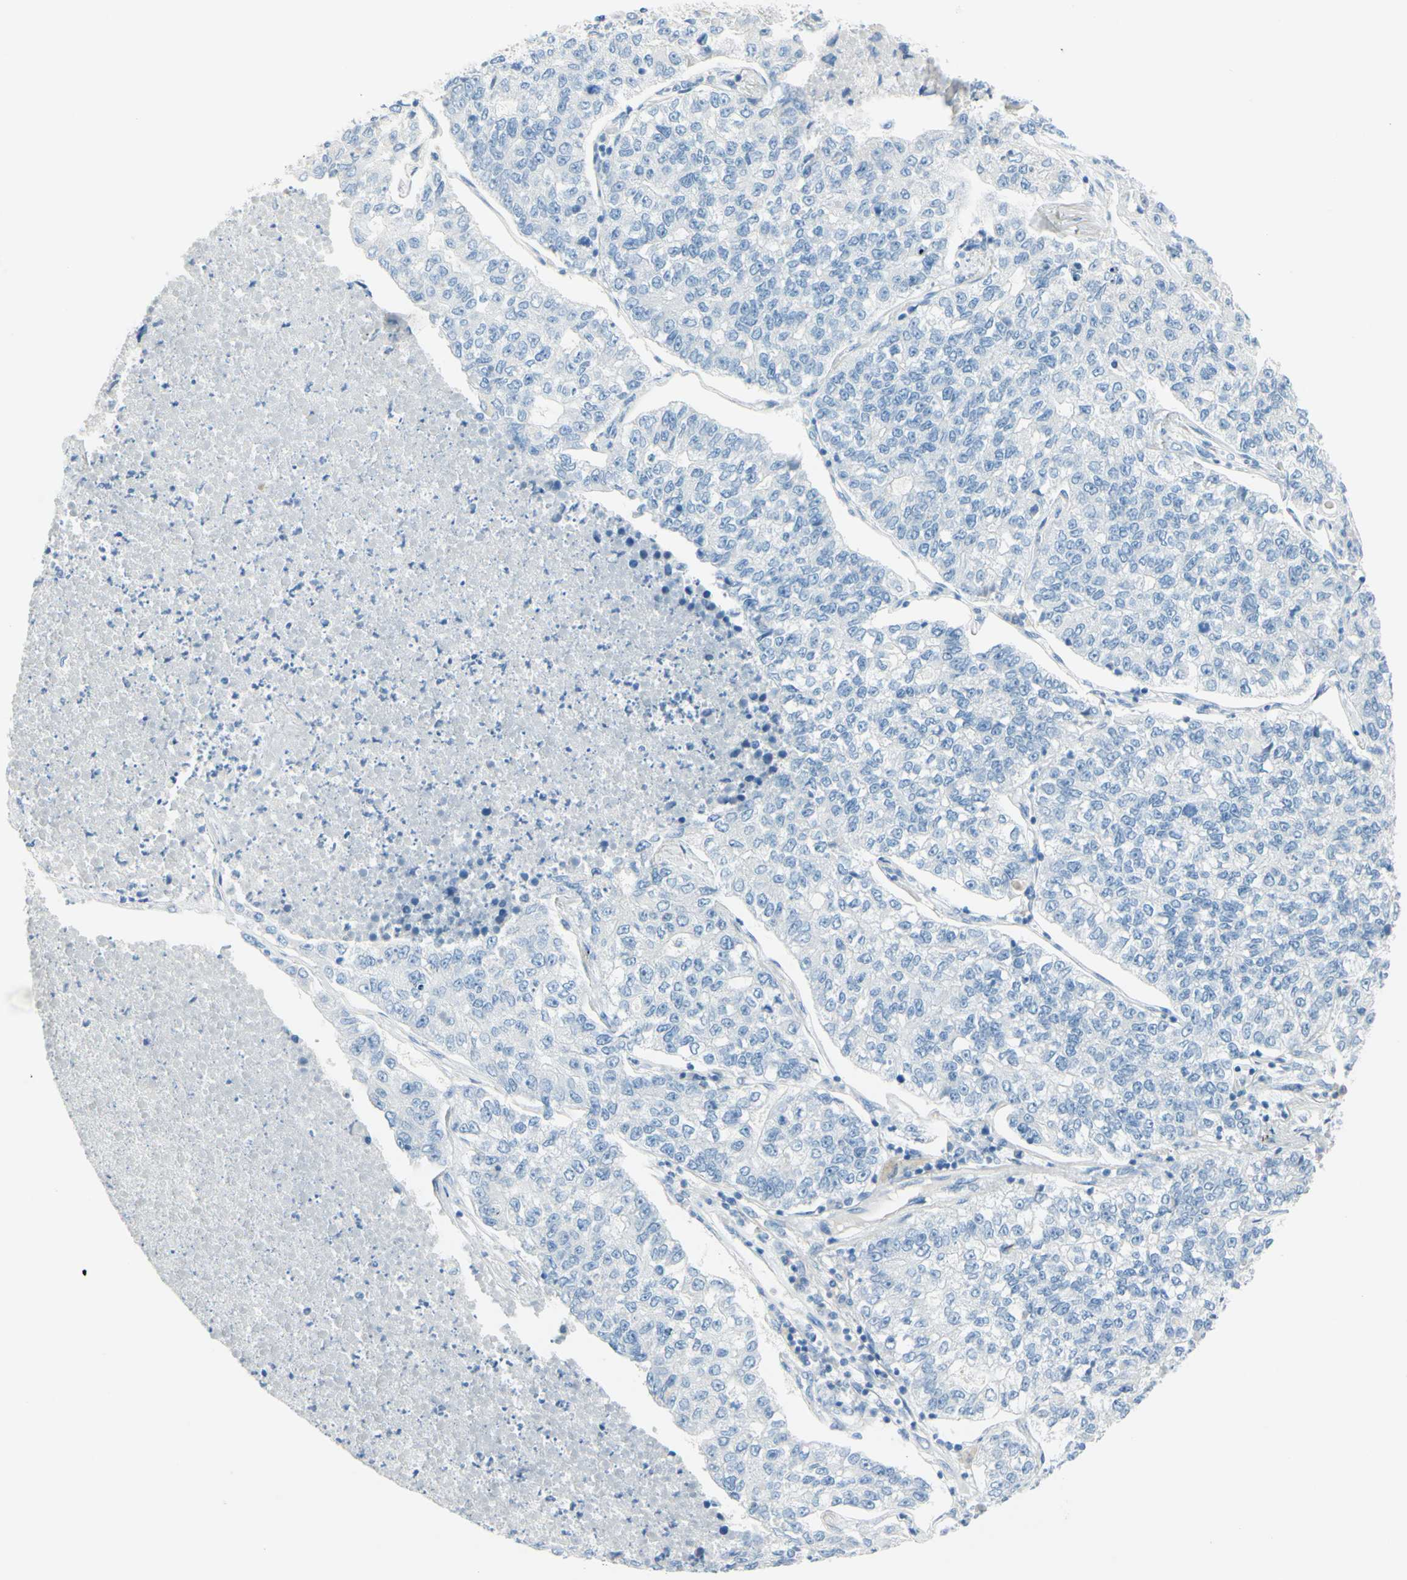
{"staining": {"intensity": "negative", "quantity": "none", "location": "none"}, "tissue": "lung cancer", "cell_type": "Tumor cells", "image_type": "cancer", "snomed": [{"axis": "morphology", "description": "Adenocarcinoma, NOS"}, {"axis": "topography", "description": "Lung"}], "caption": "This histopathology image is of lung adenocarcinoma stained with IHC to label a protein in brown with the nuclei are counter-stained blue. There is no positivity in tumor cells. (DAB (3,3'-diaminobenzidine) IHC with hematoxylin counter stain).", "gene": "DCT", "patient": {"sex": "male", "age": 49}}